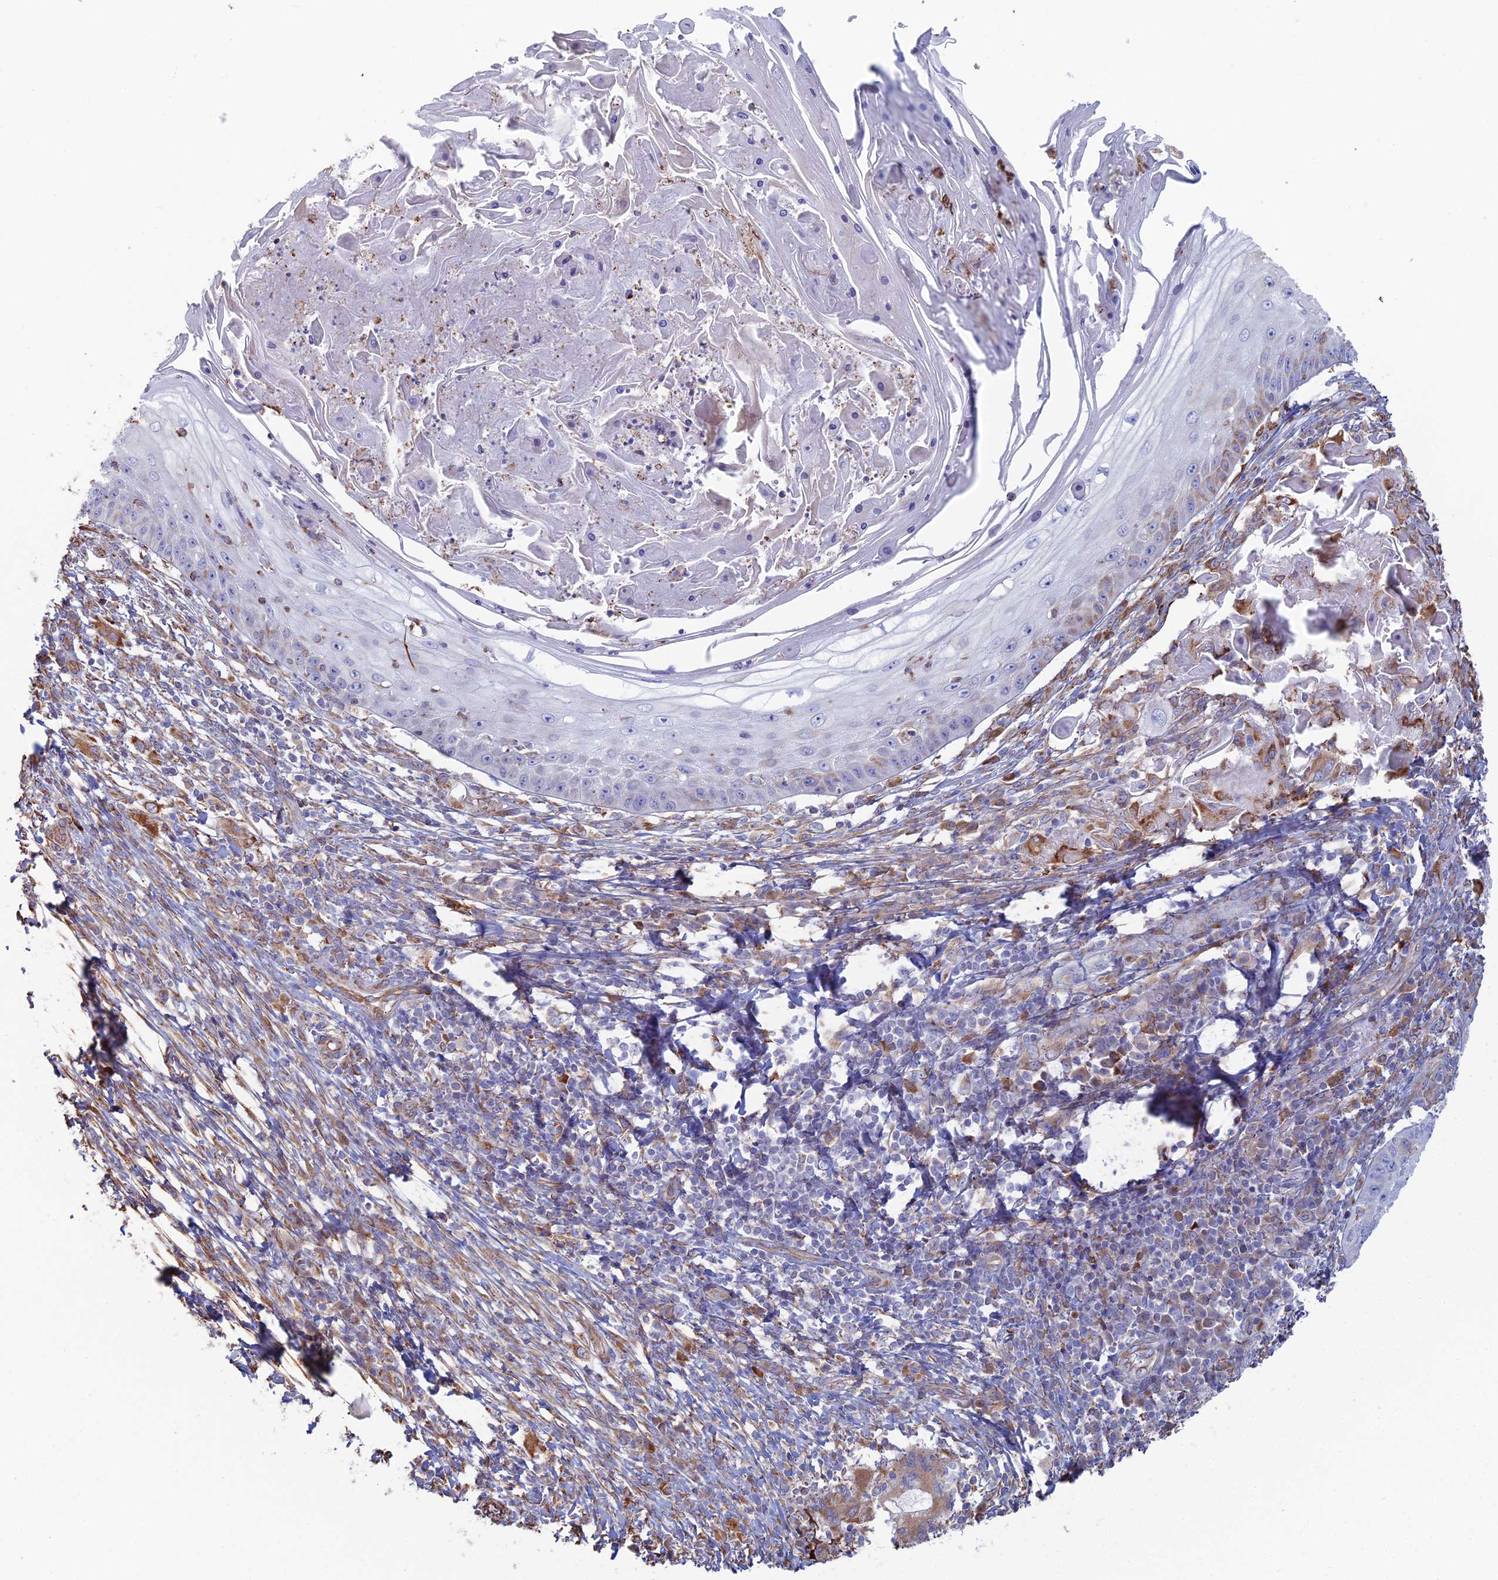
{"staining": {"intensity": "negative", "quantity": "none", "location": "none"}, "tissue": "skin cancer", "cell_type": "Tumor cells", "image_type": "cancer", "snomed": [{"axis": "morphology", "description": "Squamous cell carcinoma, NOS"}, {"axis": "topography", "description": "Skin"}], "caption": "A high-resolution image shows IHC staining of skin cancer (squamous cell carcinoma), which reveals no significant positivity in tumor cells.", "gene": "CLVS2", "patient": {"sex": "male", "age": 70}}